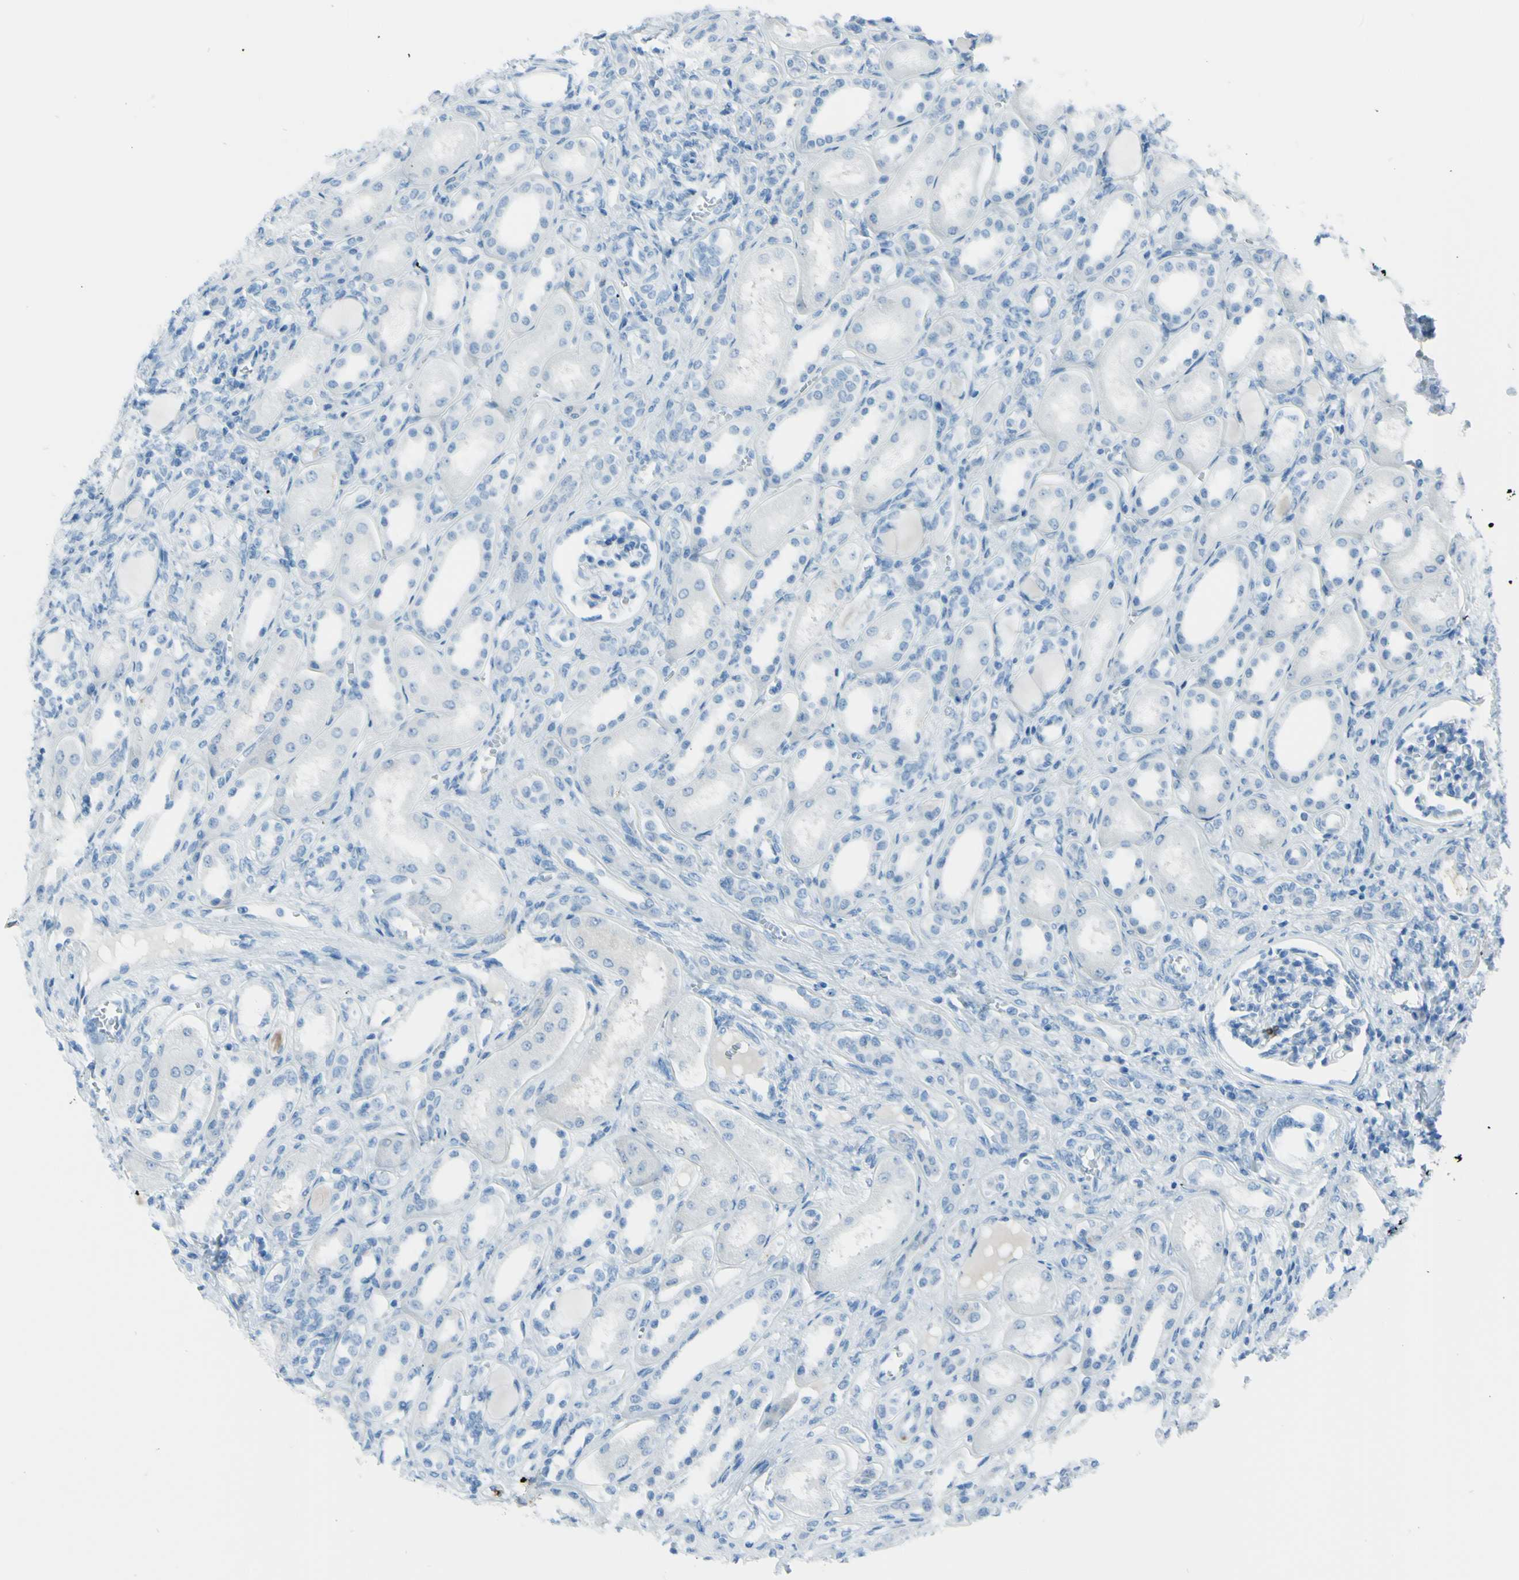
{"staining": {"intensity": "negative", "quantity": "none", "location": "none"}, "tissue": "kidney", "cell_type": "Cells in glomeruli", "image_type": "normal", "snomed": [{"axis": "morphology", "description": "Normal tissue, NOS"}, {"axis": "topography", "description": "Kidney"}], "caption": "Immunohistochemistry (IHC) micrograph of unremarkable human kidney stained for a protein (brown), which exhibits no positivity in cells in glomeruli. (Brightfield microscopy of DAB (3,3'-diaminobenzidine) immunohistochemistry at high magnification).", "gene": "AFP", "patient": {"sex": "male", "age": 7}}